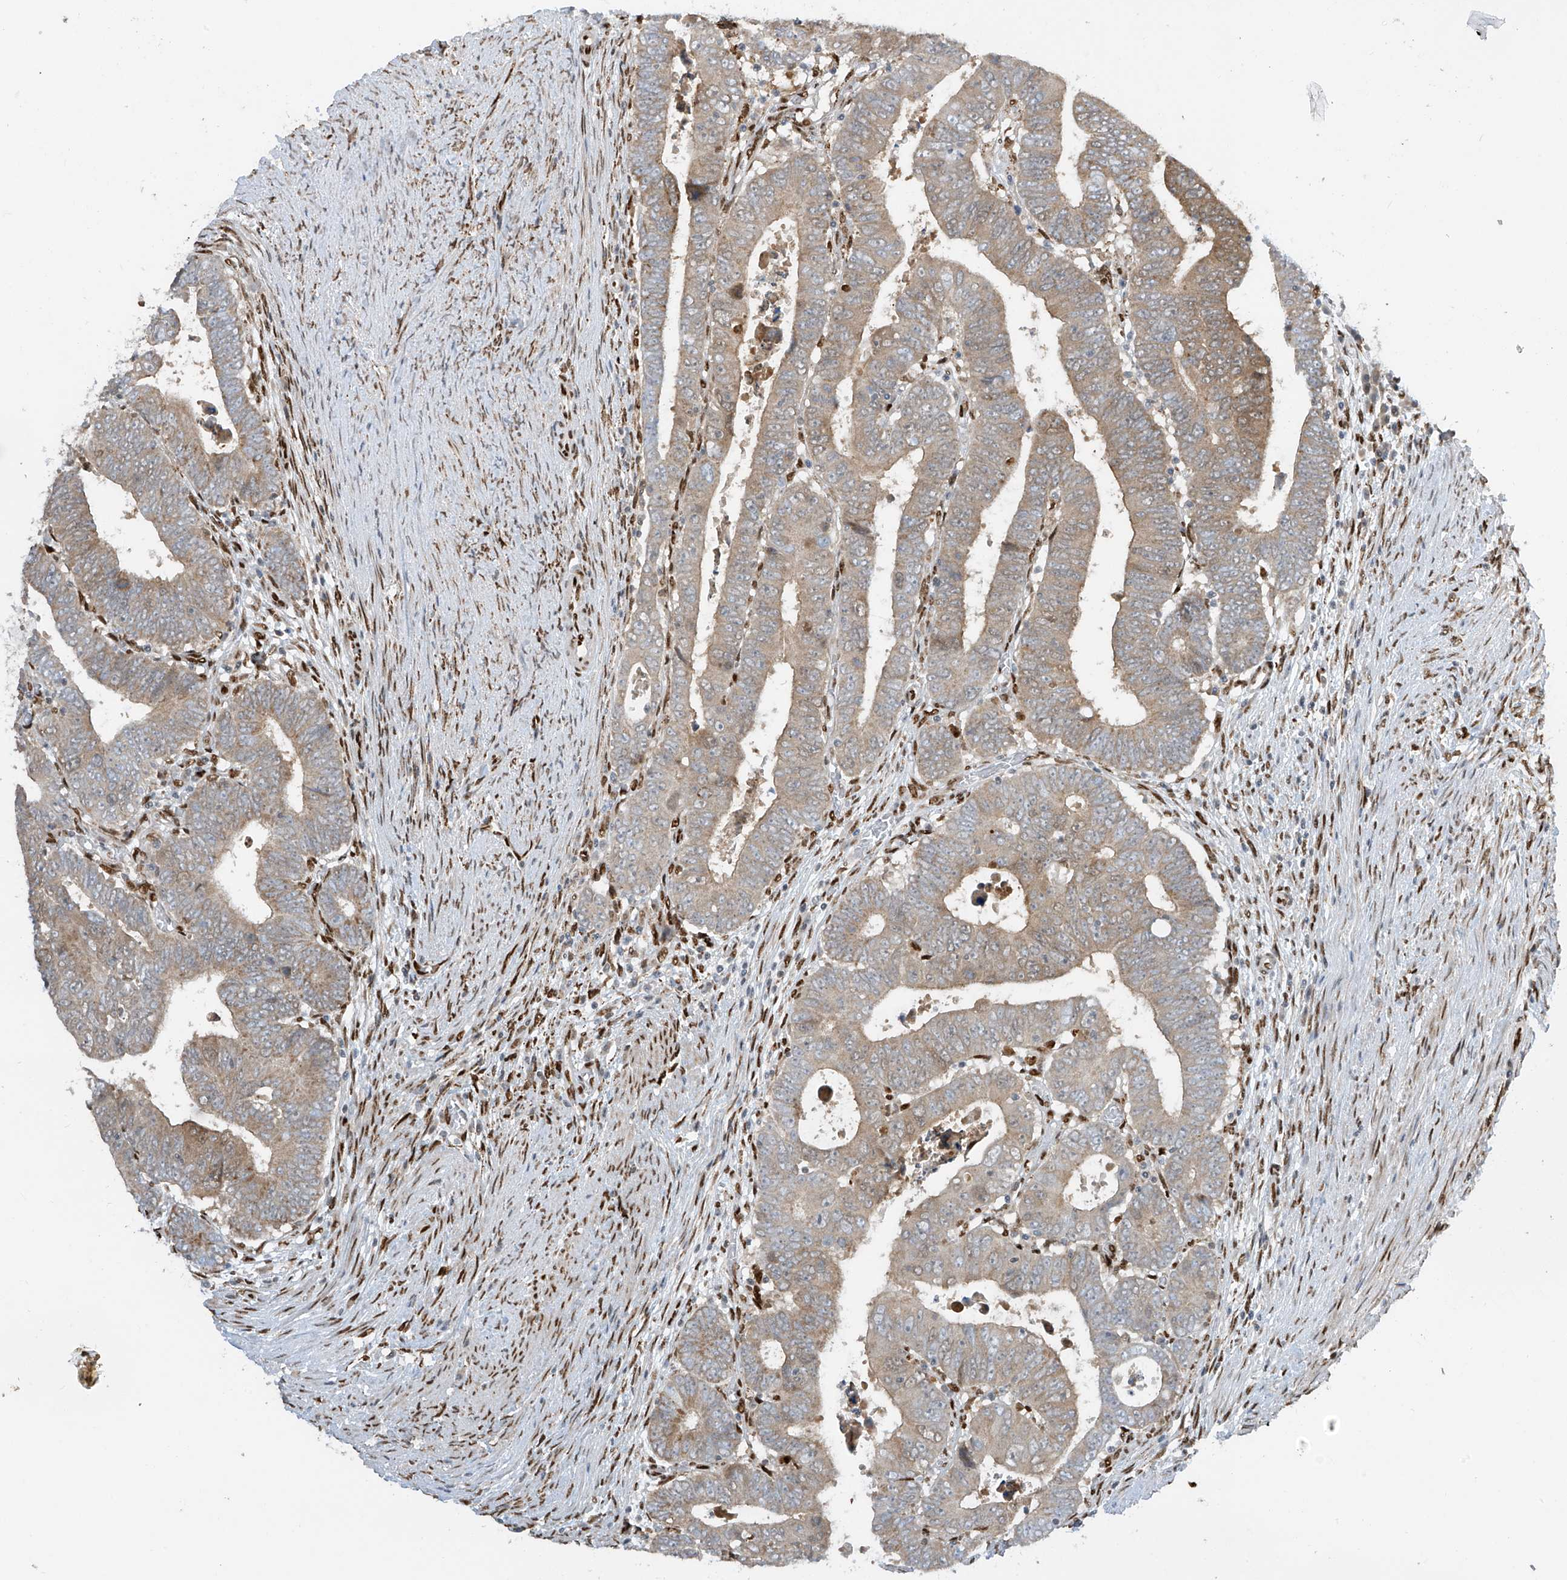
{"staining": {"intensity": "weak", "quantity": ">75%", "location": "cytoplasmic/membranous"}, "tissue": "colorectal cancer", "cell_type": "Tumor cells", "image_type": "cancer", "snomed": [{"axis": "morphology", "description": "Normal tissue, NOS"}, {"axis": "morphology", "description": "Adenocarcinoma, NOS"}, {"axis": "topography", "description": "Rectum"}], "caption": "Human colorectal adenocarcinoma stained with a brown dye exhibits weak cytoplasmic/membranous positive staining in about >75% of tumor cells.", "gene": "PM20D2", "patient": {"sex": "female", "age": 65}}